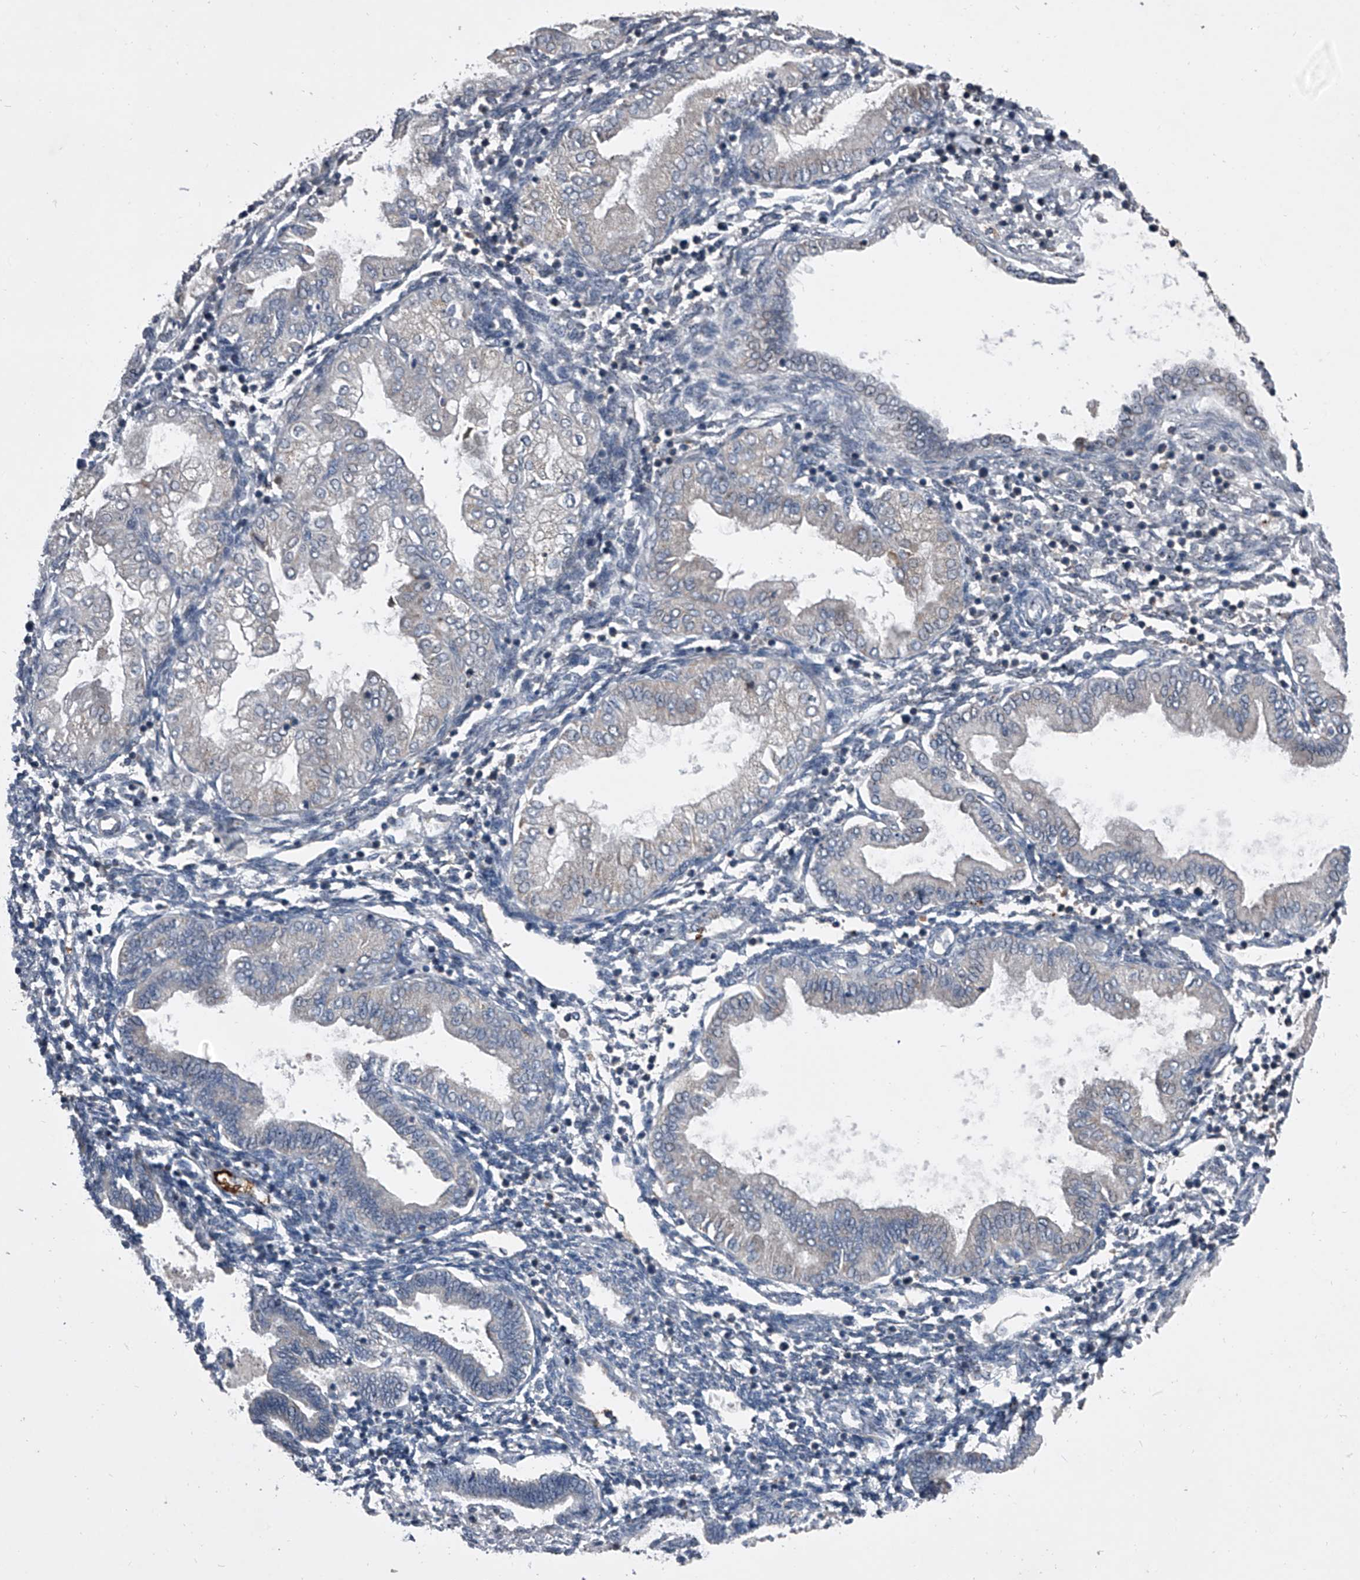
{"staining": {"intensity": "negative", "quantity": "none", "location": "none"}, "tissue": "endometrium", "cell_type": "Cells in endometrial stroma", "image_type": "normal", "snomed": [{"axis": "morphology", "description": "Normal tissue, NOS"}, {"axis": "topography", "description": "Endometrium"}], "caption": "An immunohistochemistry histopathology image of unremarkable endometrium is shown. There is no staining in cells in endometrial stroma of endometrium. The staining is performed using DAB (3,3'-diaminobenzidine) brown chromogen with nuclei counter-stained in using hematoxylin.", "gene": "CEP85L", "patient": {"sex": "female", "age": 53}}